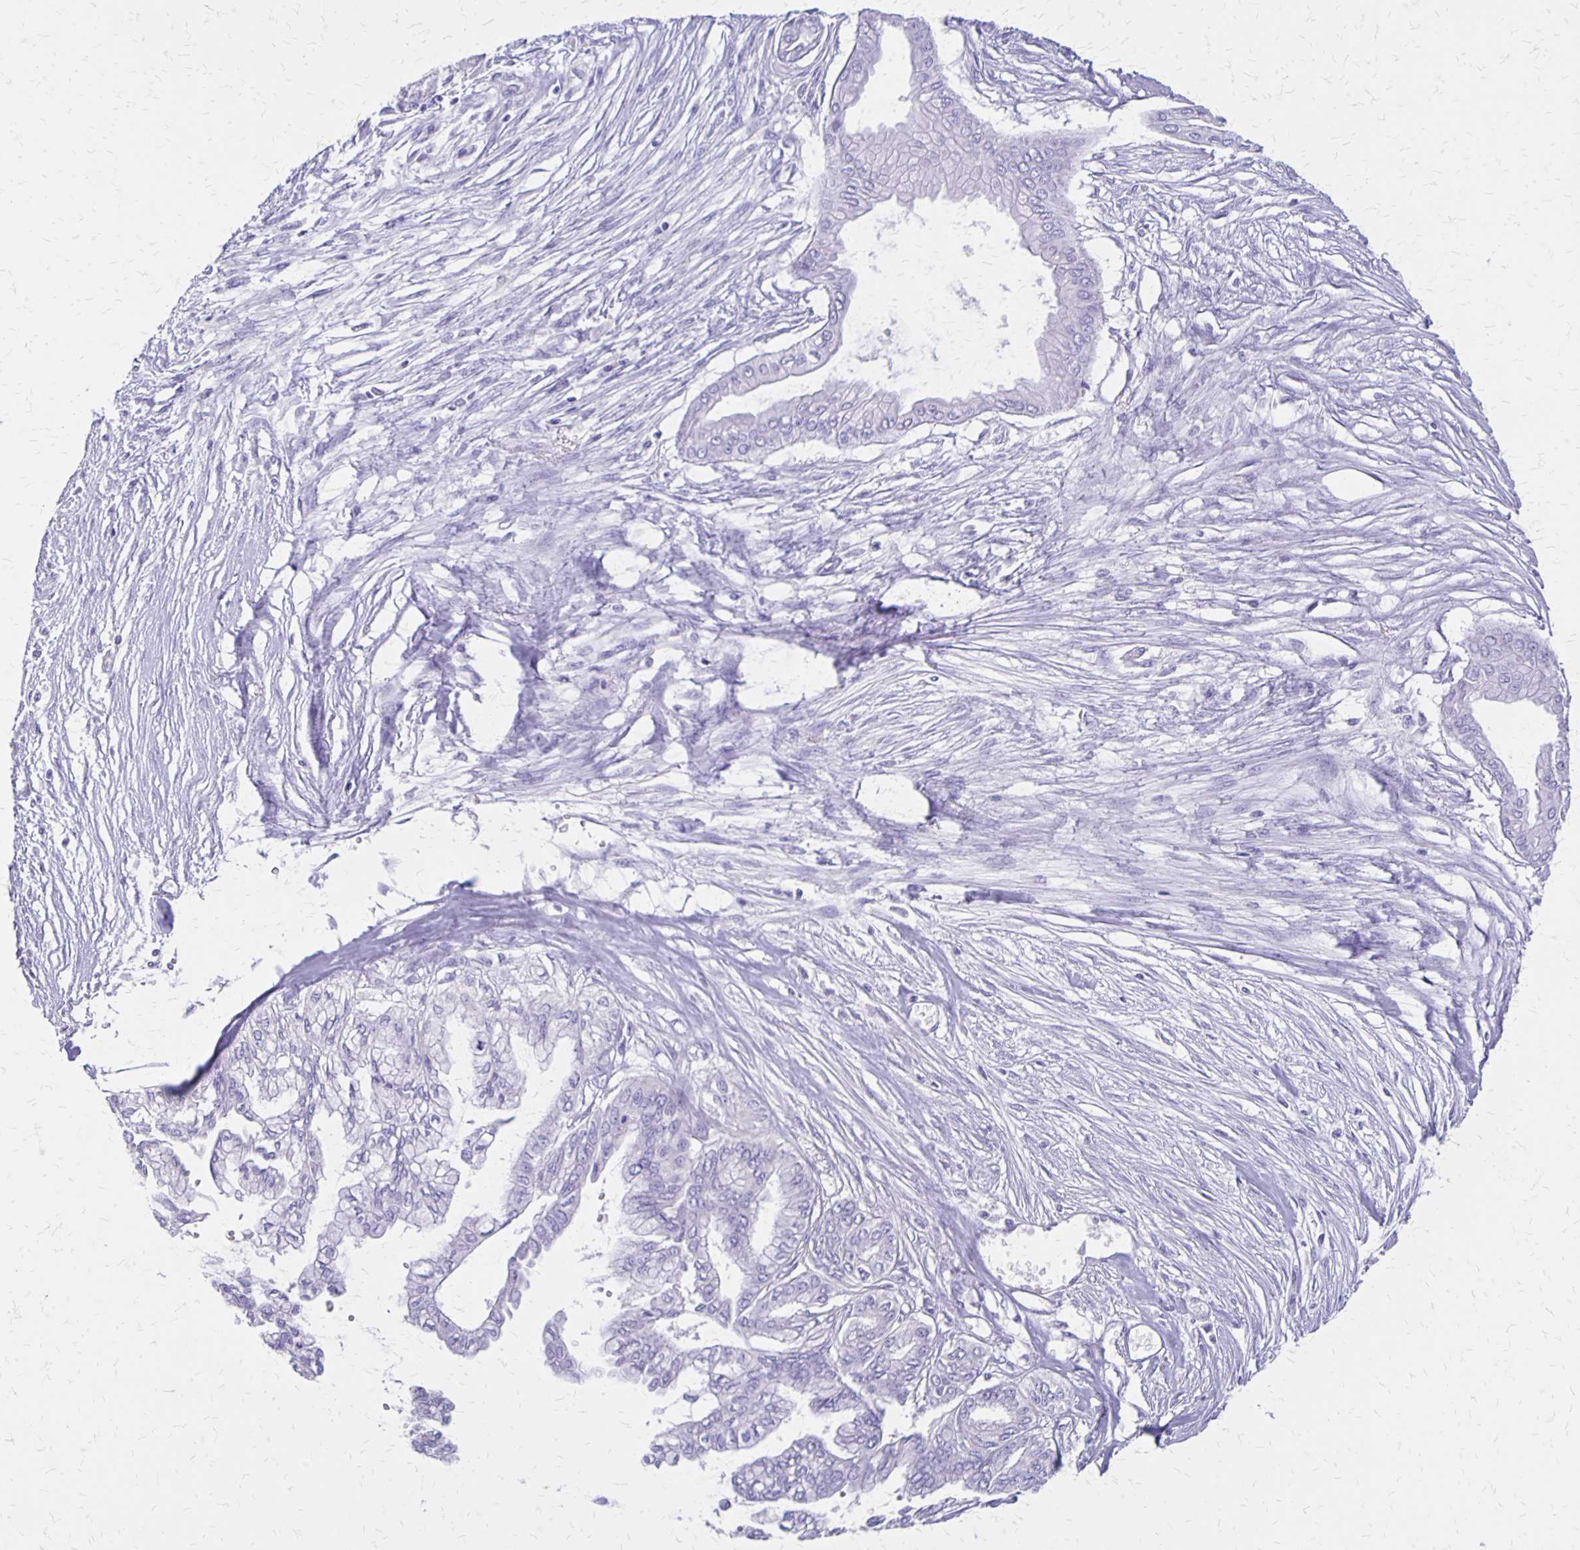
{"staining": {"intensity": "negative", "quantity": "none", "location": "none"}, "tissue": "pancreatic cancer", "cell_type": "Tumor cells", "image_type": "cancer", "snomed": [{"axis": "morphology", "description": "Adenocarcinoma, NOS"}, {"axis": "topography", "description": "Pancreas"}], "caption": "Immunohistochemical staining of human adenocarcinoma (pancreatic) displays no significant expression in tumor cells.", "gene": "SEPTIN5", "patient": {"sex": "female", "age": 68}}